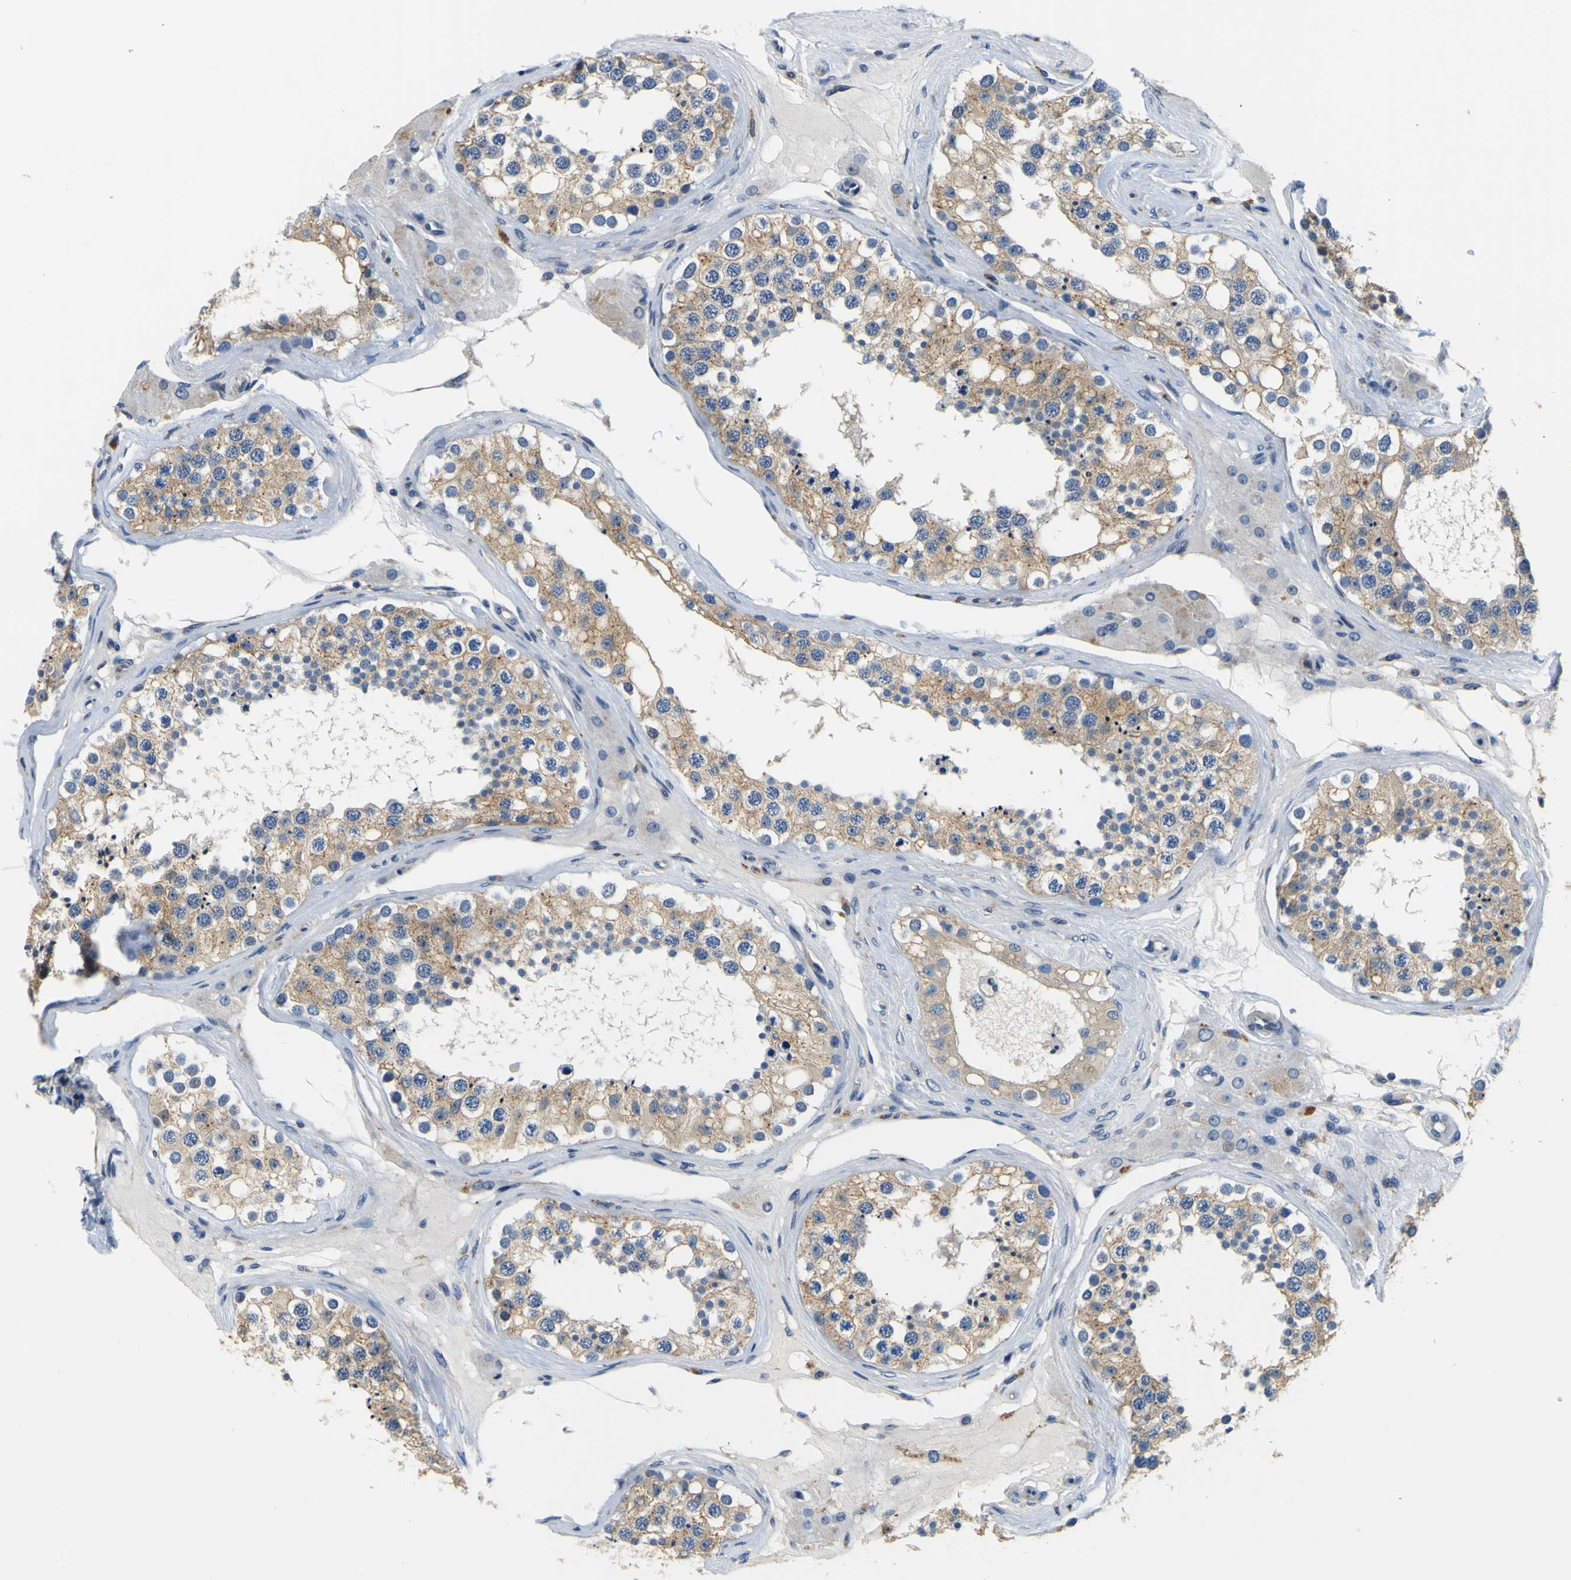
{"staining": {"intensity": "moderate", "quantity": ">75%", "location": "cytoplasmic/membranous"}, "tissue": "testis", "cell_type": "Cells in seminiferous ducts", "image_type": "normal", "snomed": [{"axis": "morphology", "description": "Normal tissue, NOS"}, {"axis": "topography", "description": "Testis"}], "caption": "Normal testis shows moderate cytoplasmic/membranous staining in approximately >75% of cells in seminiferous ducts (Stains: DAB in brown, nuclei in blue, Microscopy: brightfield microscopy at high magnification)..", "gene": "TNIK", "patient": {"sex": "male", "age": 68}}